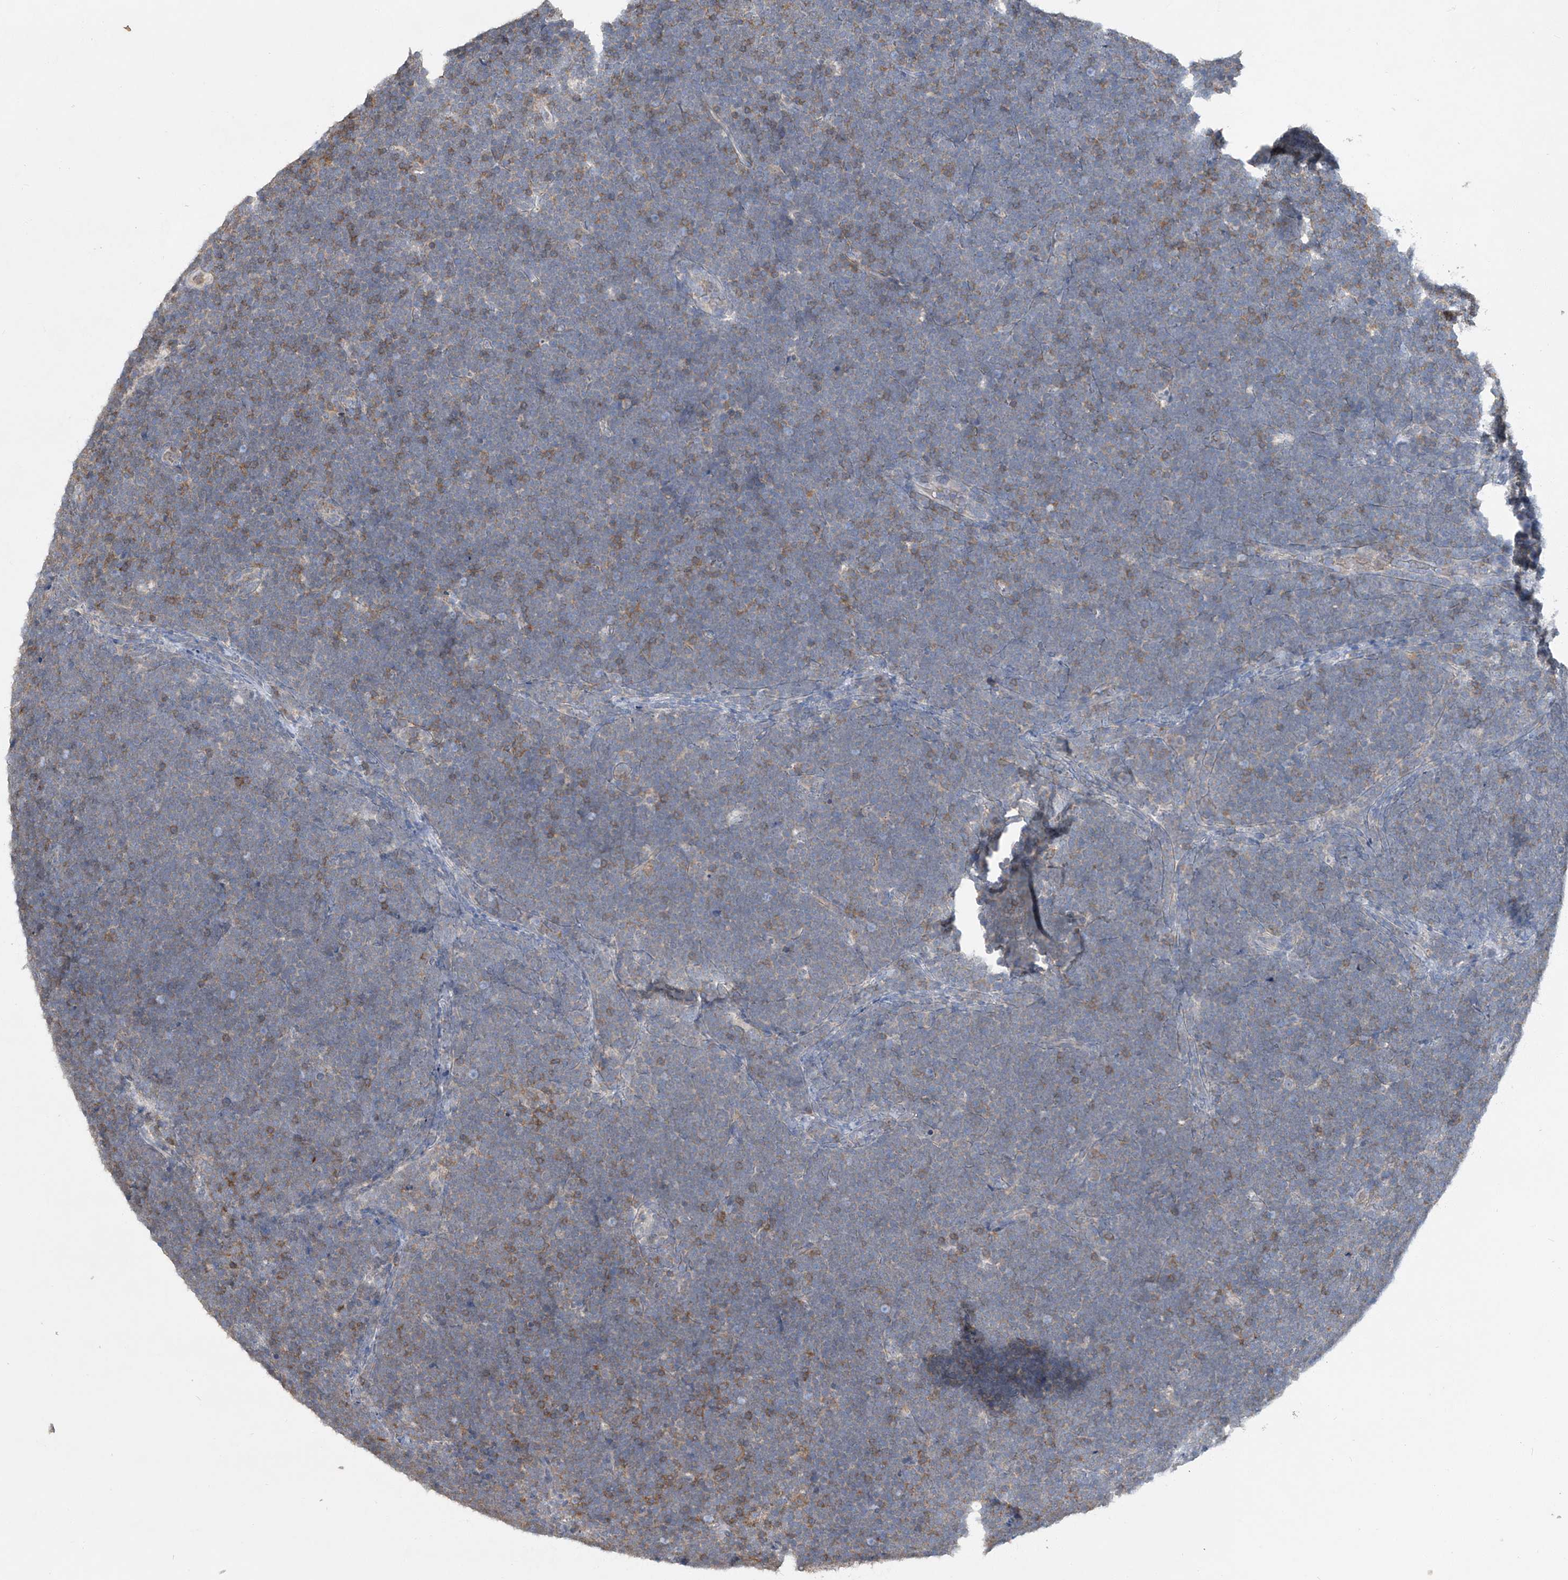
{"staining": {"intensity": "weak", "quantity": "<25%", "location": "cytoplasmic/membranous"}, "tissue": "lymphoma", "cell_type": "Tumor cells", "image_type": "cancer", "snomed": [{"axis": "morphology", "description": "Malignant lymphoma, non-Hodgkin's type, High grade"}, {"axis": "topography", "description": "Lymph node"}], "caption": "DAB (3,3'-diaminobenzidine) immunohistochemical staining of human high-grade malignant lymphoma, non-Hodgkin's type demonstrates no significant staining in tumor cells. The staining is performed using DAB brown chromogen with nuclei counter-stained in using hematoxylin.", "gene": "HAS3", "patient": {"sex": "male", "age": 13}}